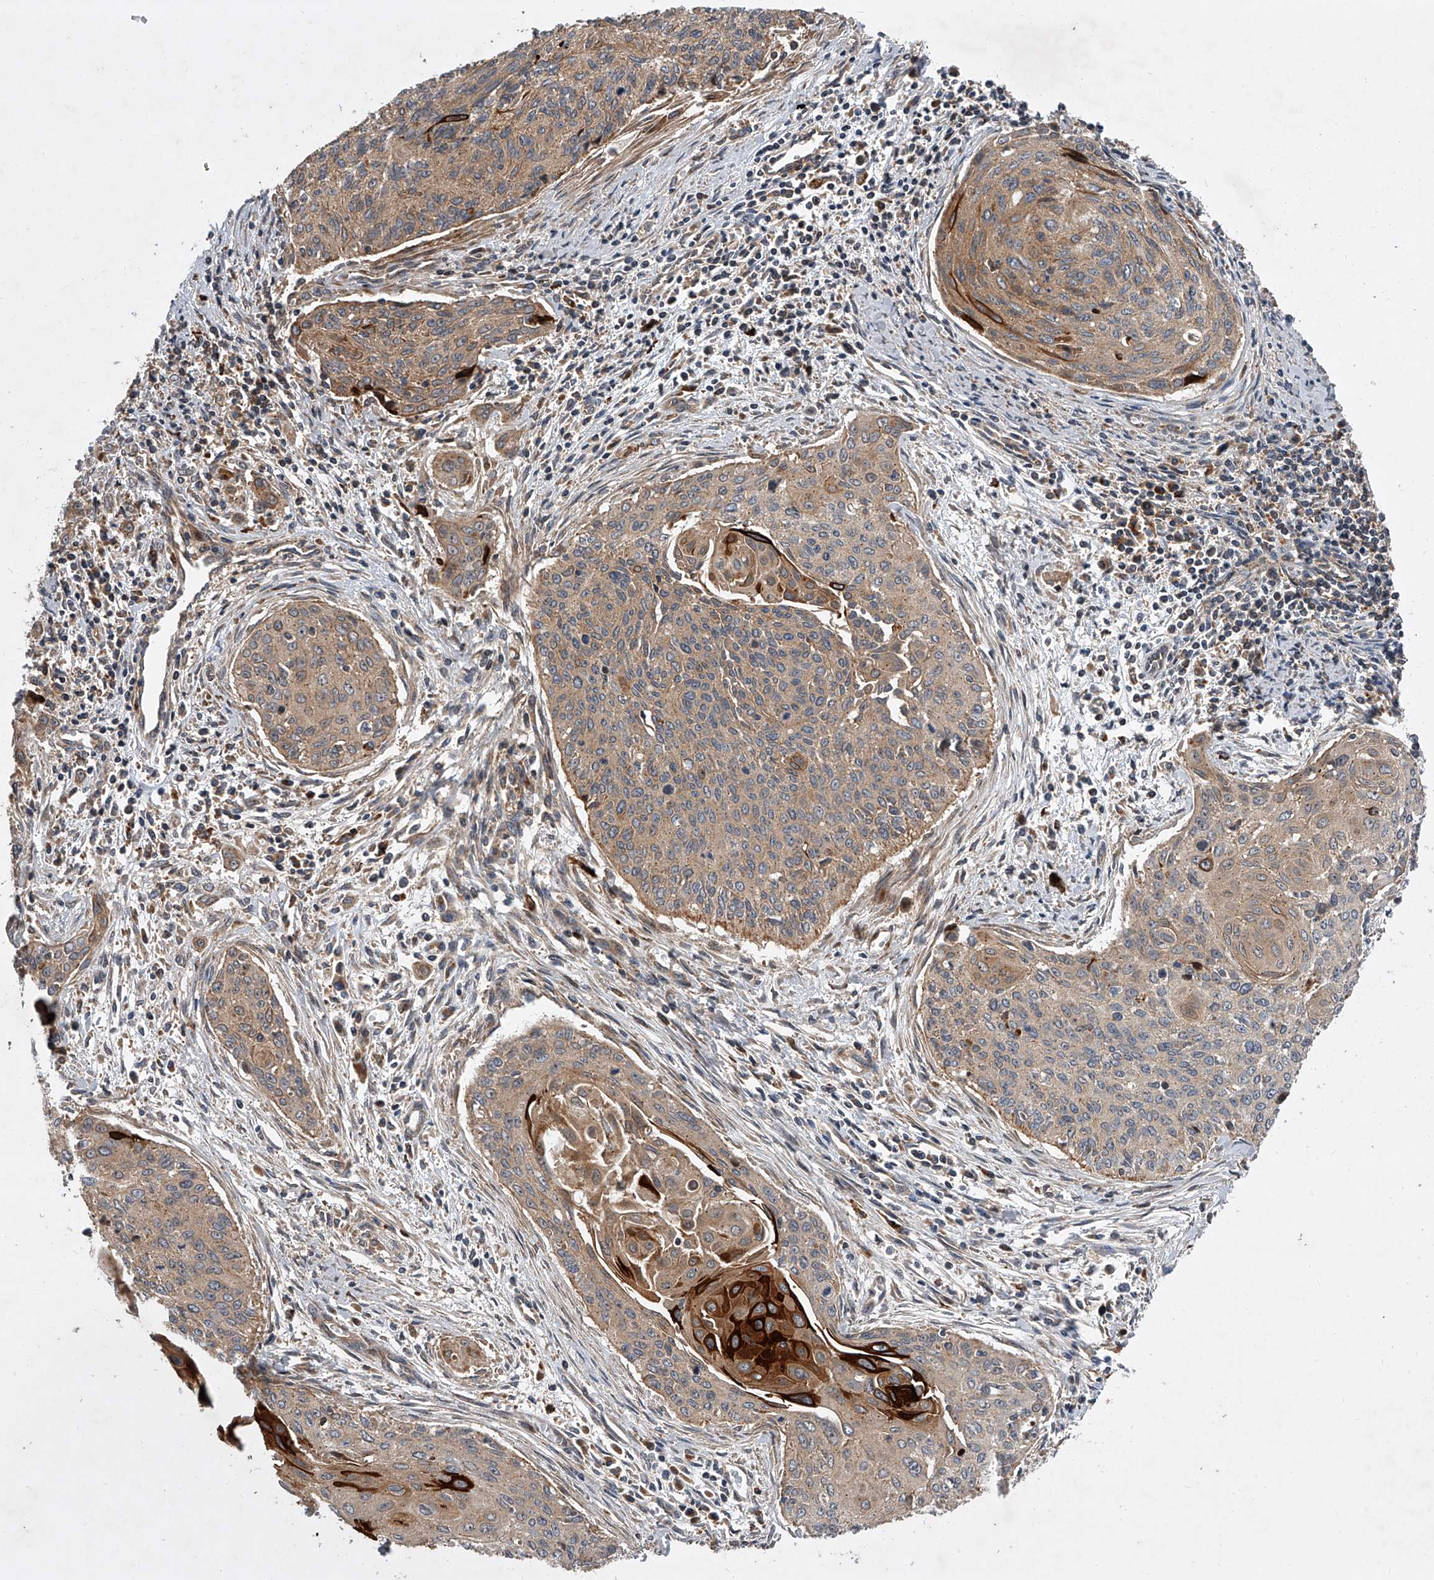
{"staining": {"intensity": "weak", "quantity": ">75%", "location": "cytoplasmic/membranous"}, "tissue": "cervical cancer", "cell_type": "Tumor cells", "image_type": "cancer", "snomed": [{"axis": "morphology", "description": "Squamous cell carcinoma, NOS"}, {"axis": "topography", "description": "Cervix"}], "caption": "Cervical squamous cell carcinoma stained with a protein marker reveals weak staining in tumor cells.", "gene": "USP47", "patient": {"sex": "female", "age": 55}}